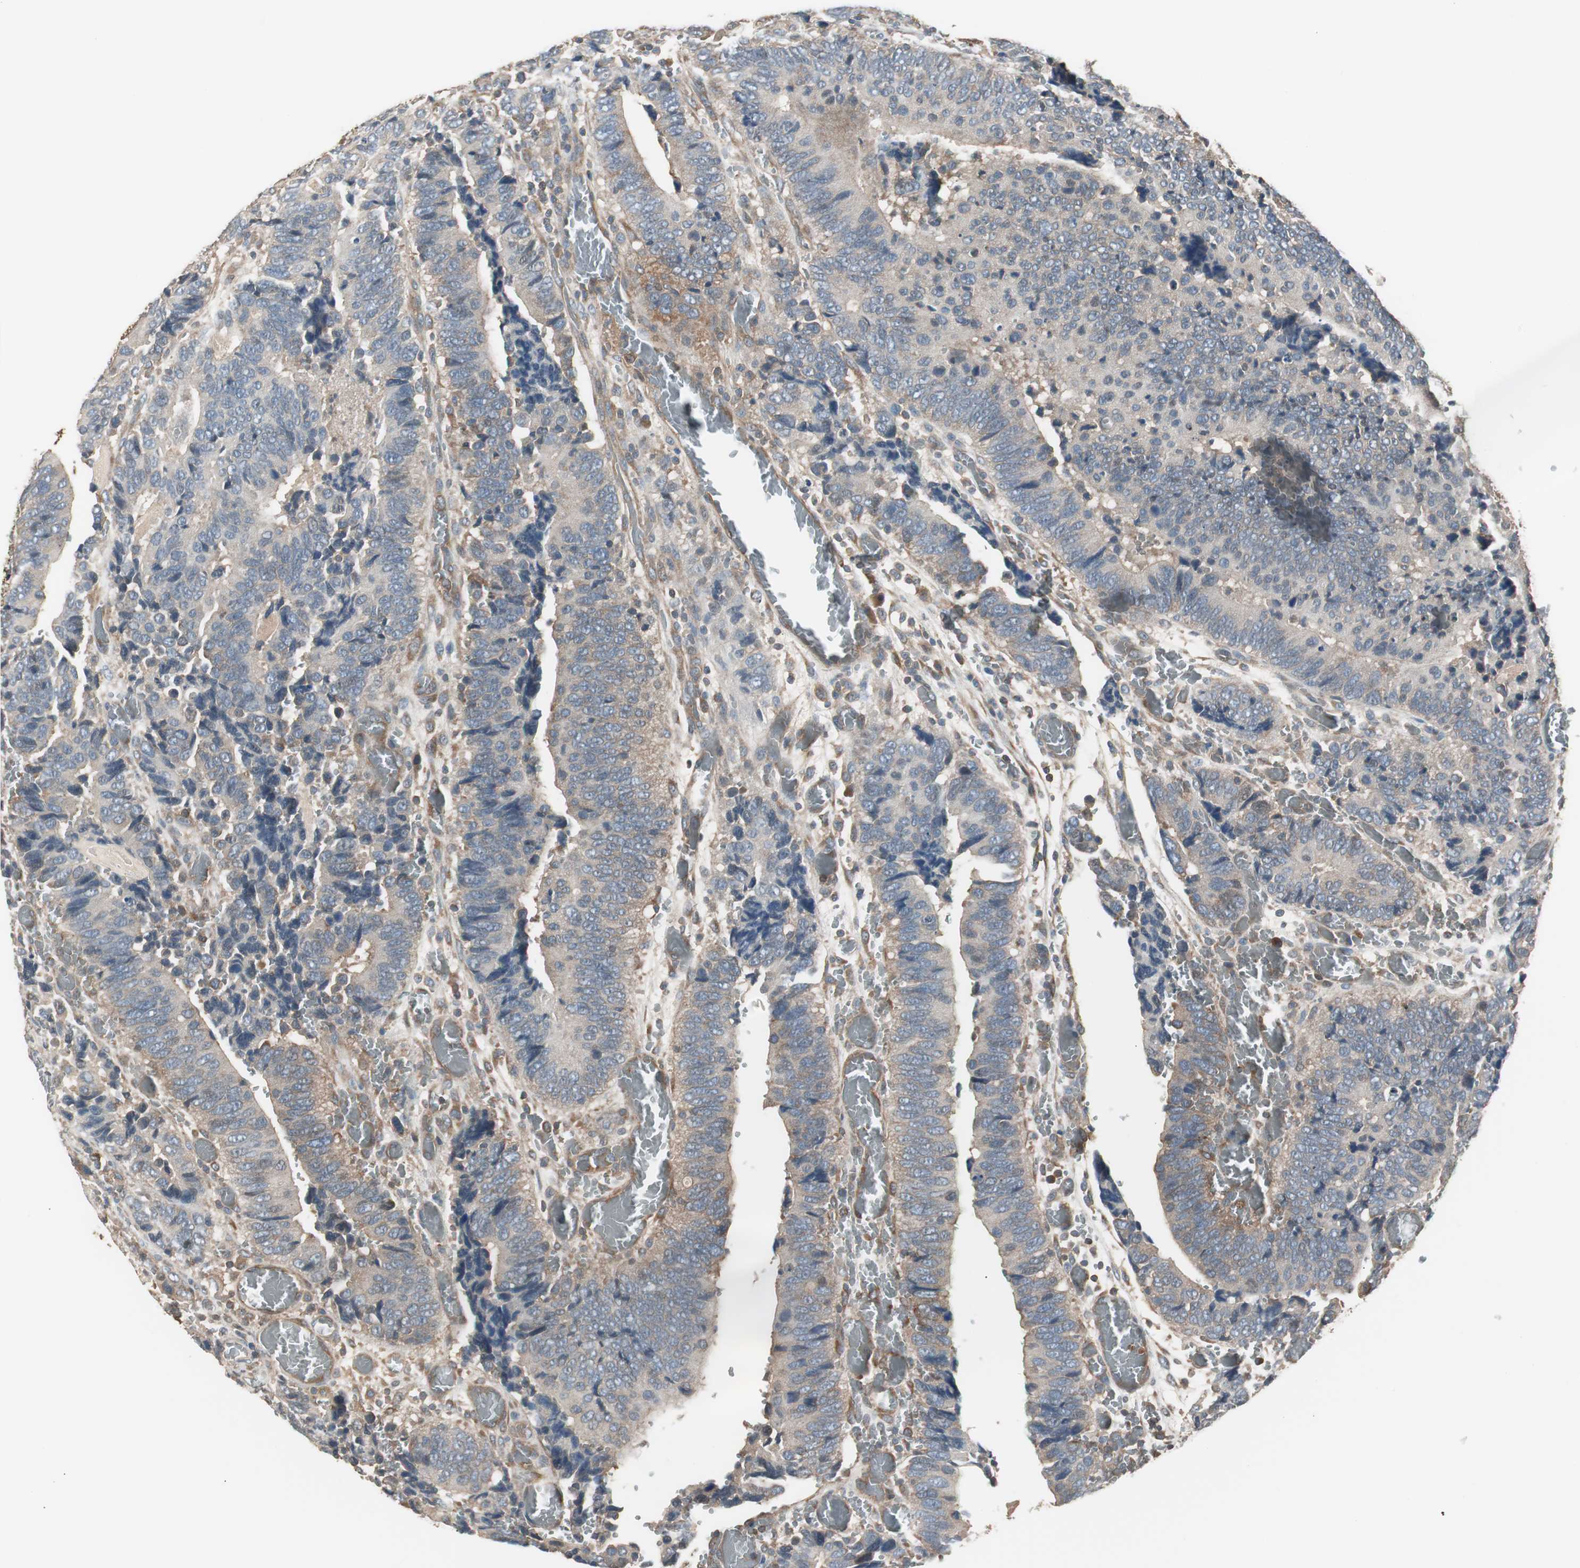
{"staining": {"intensity": "weak", "quantity": "<25%", "location": "cytoplasmic/membranous"}, "tissue": "colorectal cancer", "cell_type": "Tumor cells", "image_type": "cancer", "snomed": [{"axis": "morphology", "description": "Adenocarcinoma, NOS"}, {"axis": "topography", "description": "Colon"}], "caption": "DAB (3,3'-diaminobenzidine) immunohistochemical staining of human colorectal cancer shows no significant staining in tumor cells.", "gene": "CAPNS1", "patient": {"sex": "male", "age": 72}}